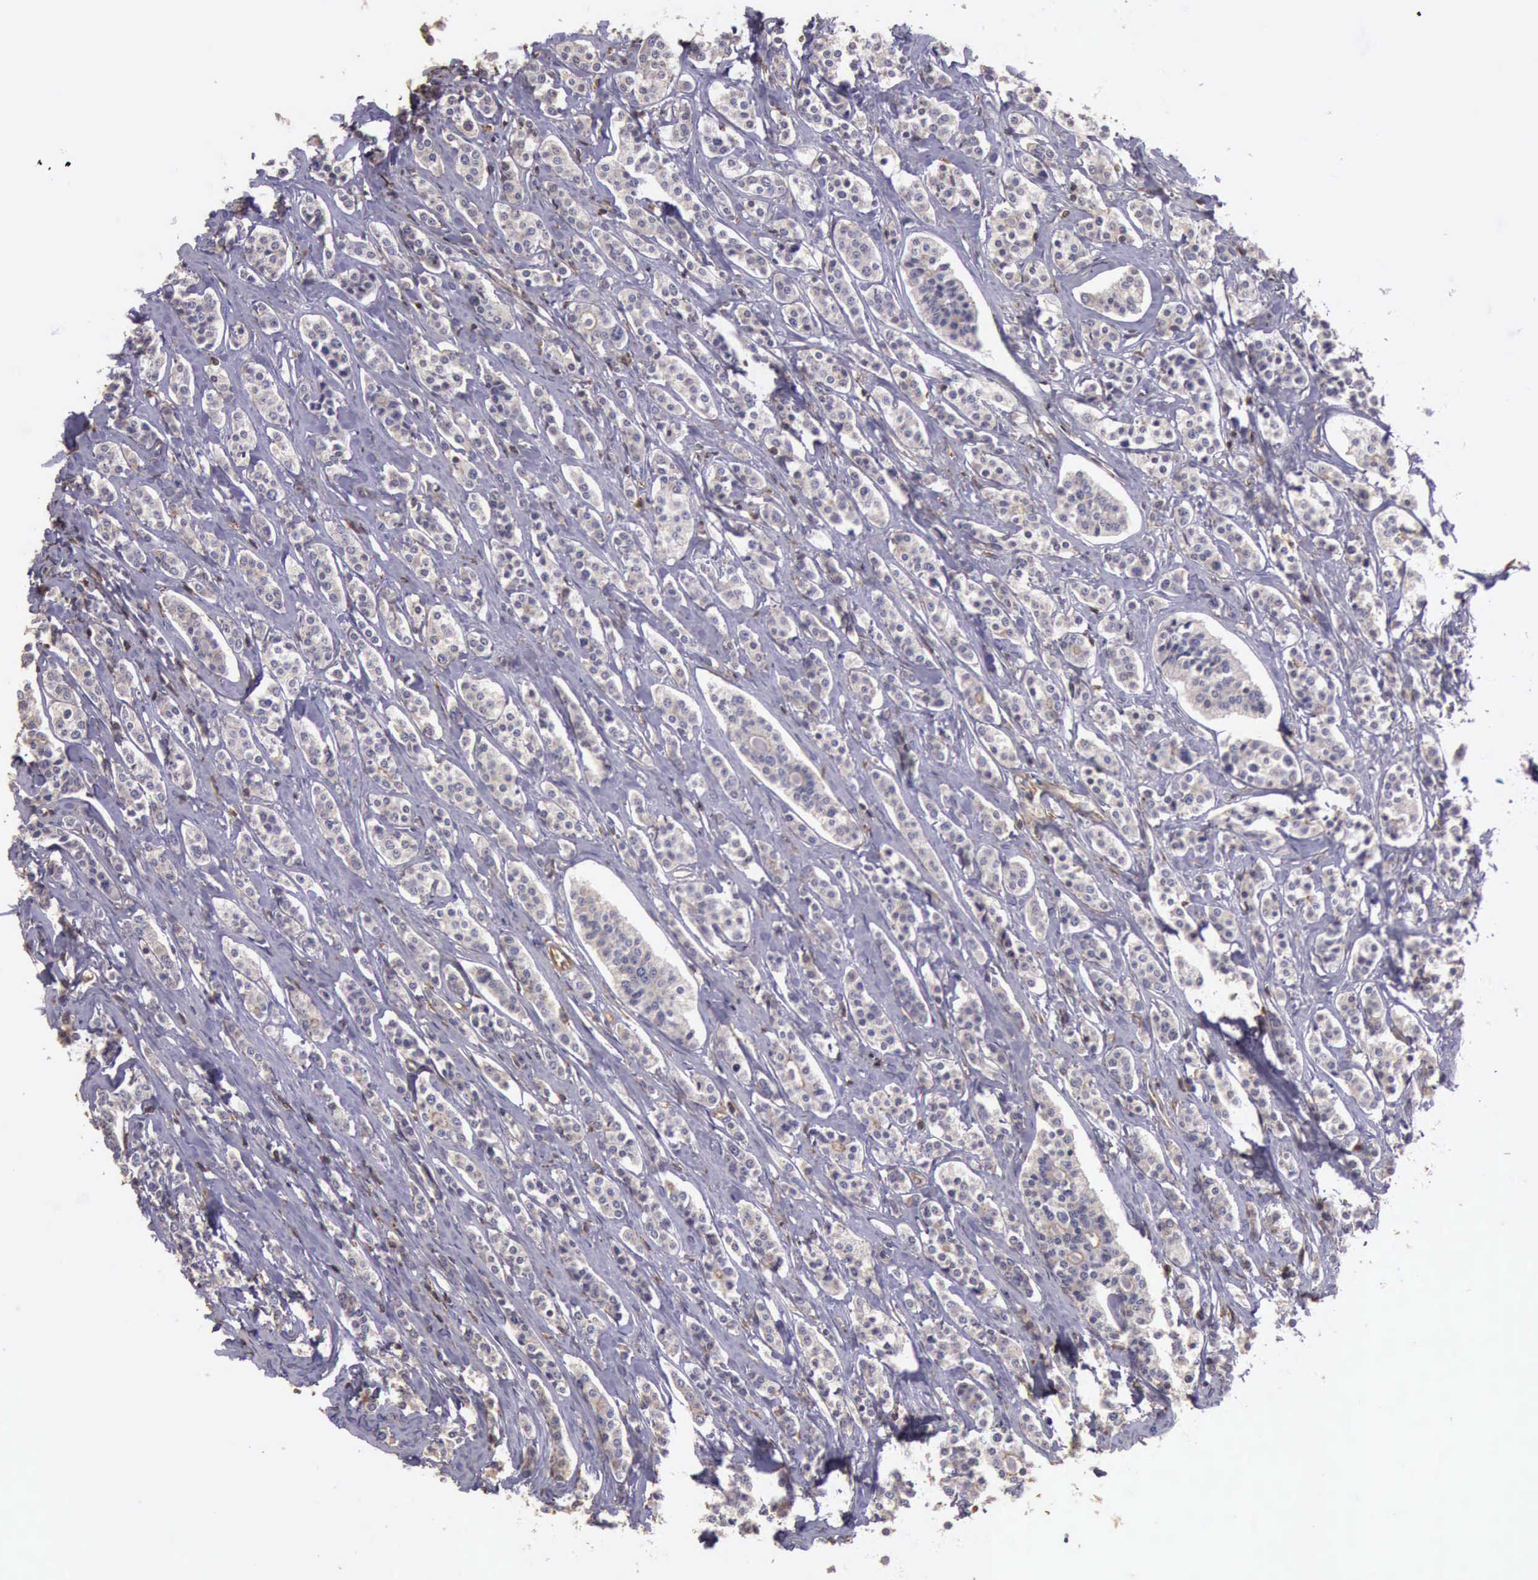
{"staining": {"intensity": "negative", "quantity": "none", "location": "none"}, "tissue": "carcinoid", "cell_type": "Tumor cells", "image_type": "cancer", "snomed": [{"axis": "morphology", "description": "Carcinoid, malignant, NOS"}, {"axis": "topography", "description": "Small intestine"}], "caption": "High power microscopy image of an IHC histopathology image of carcinoid, revealing no significant expression in tumor cells.", "gene": "ARHGAP4", "patient": {"sex": "male", "age": 63}}